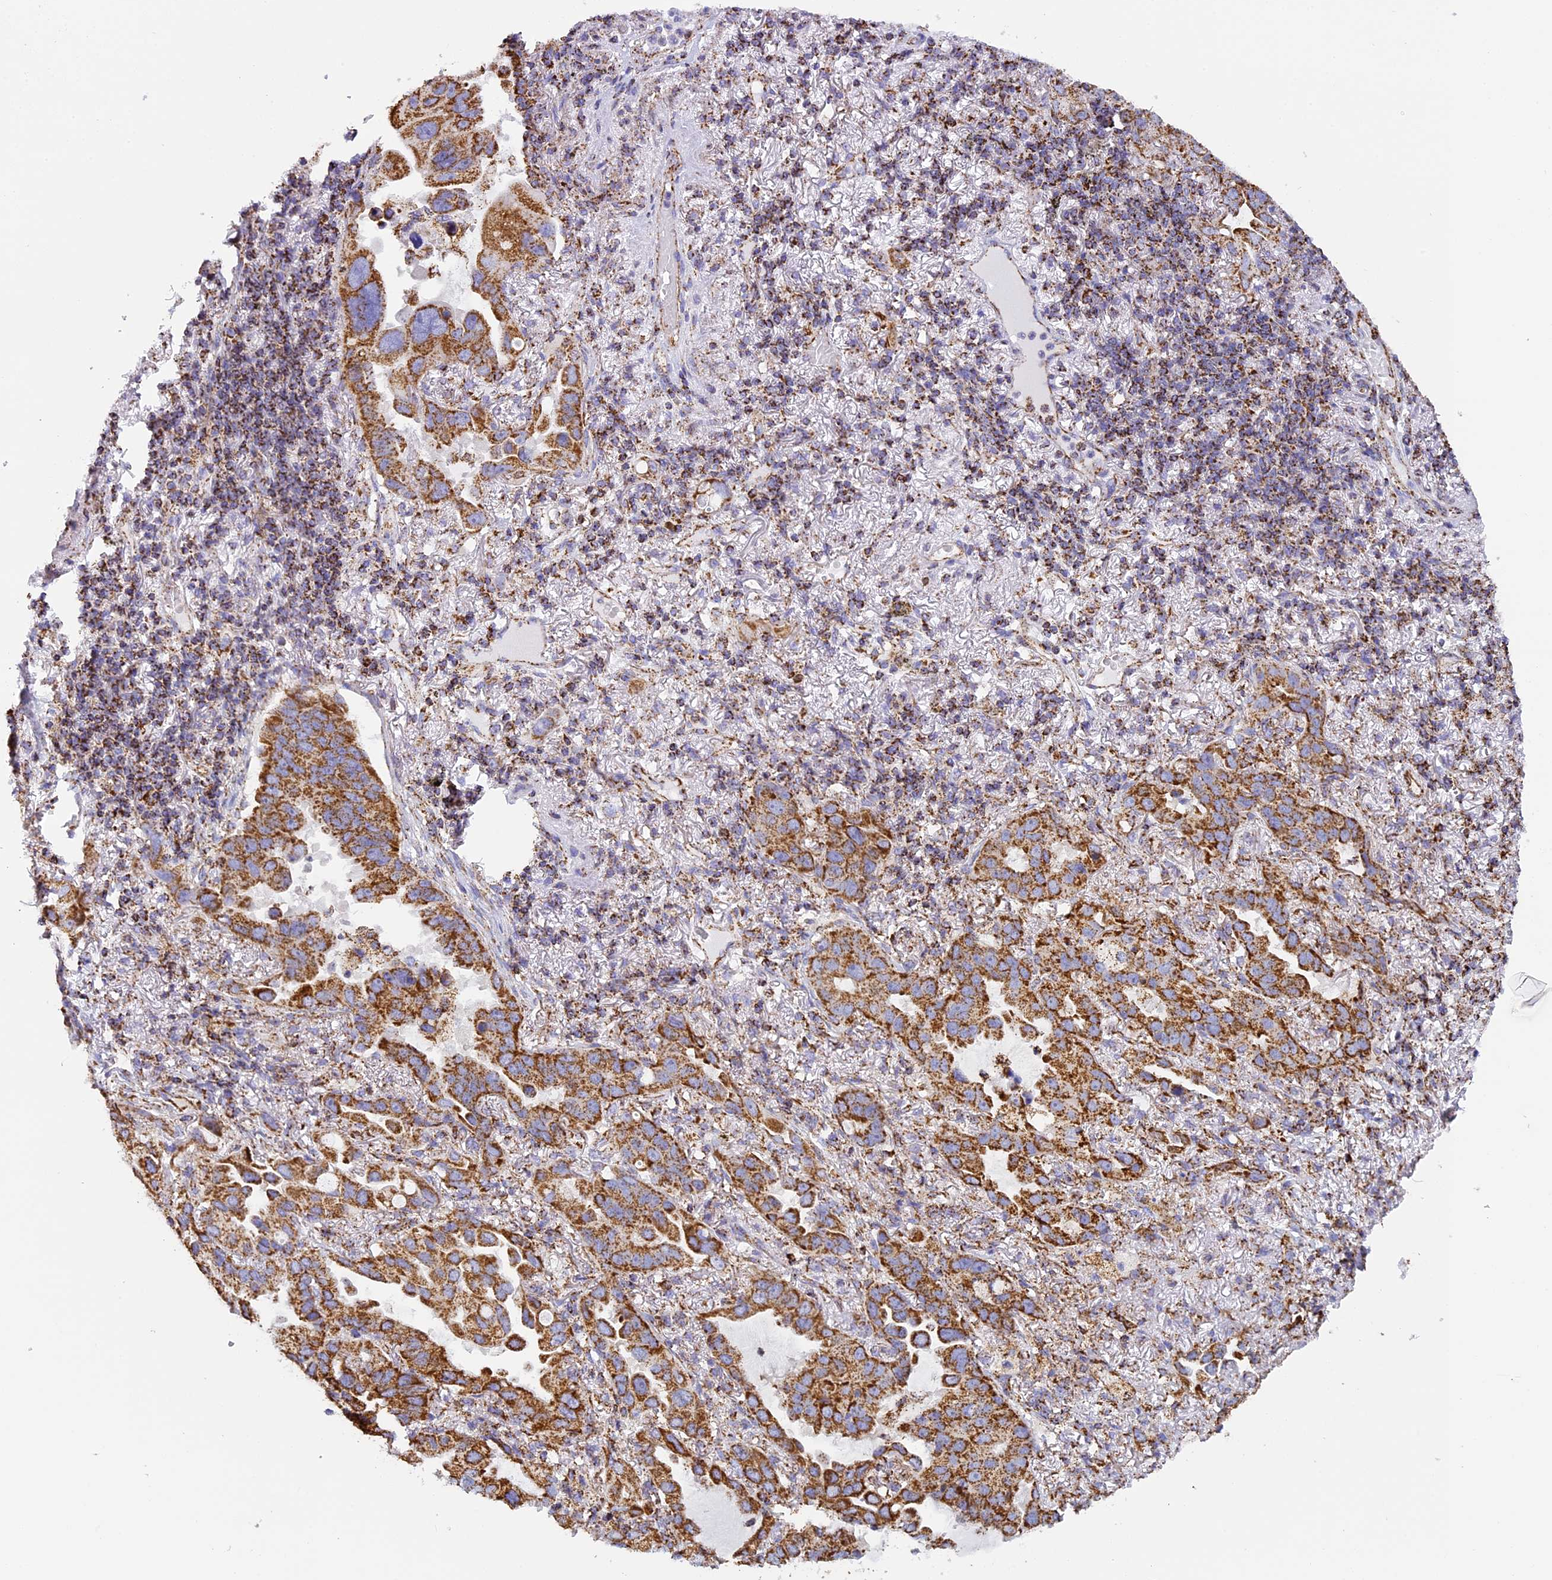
{"staining": {"intensity": "moderate", "quantity": ">75%", "location": "cytoplasmic/membranous"}, "tissue": "lung cancer", "cell_type": "Tumor cells", "image_type": "cancer", "snomed": [{"axis": "morphology", "description": "Adenocarcinoma, NOS"}, {"axis": "topography", "description": "Lung"}], "caption": "Tumor cells show medium levels of moderate cytoplasmic/membranous expression in approximately >75% of cells in adenocarcinoma (lung).", "gene": "STK17A", "patient": {"sex": "male", "age": 64}}